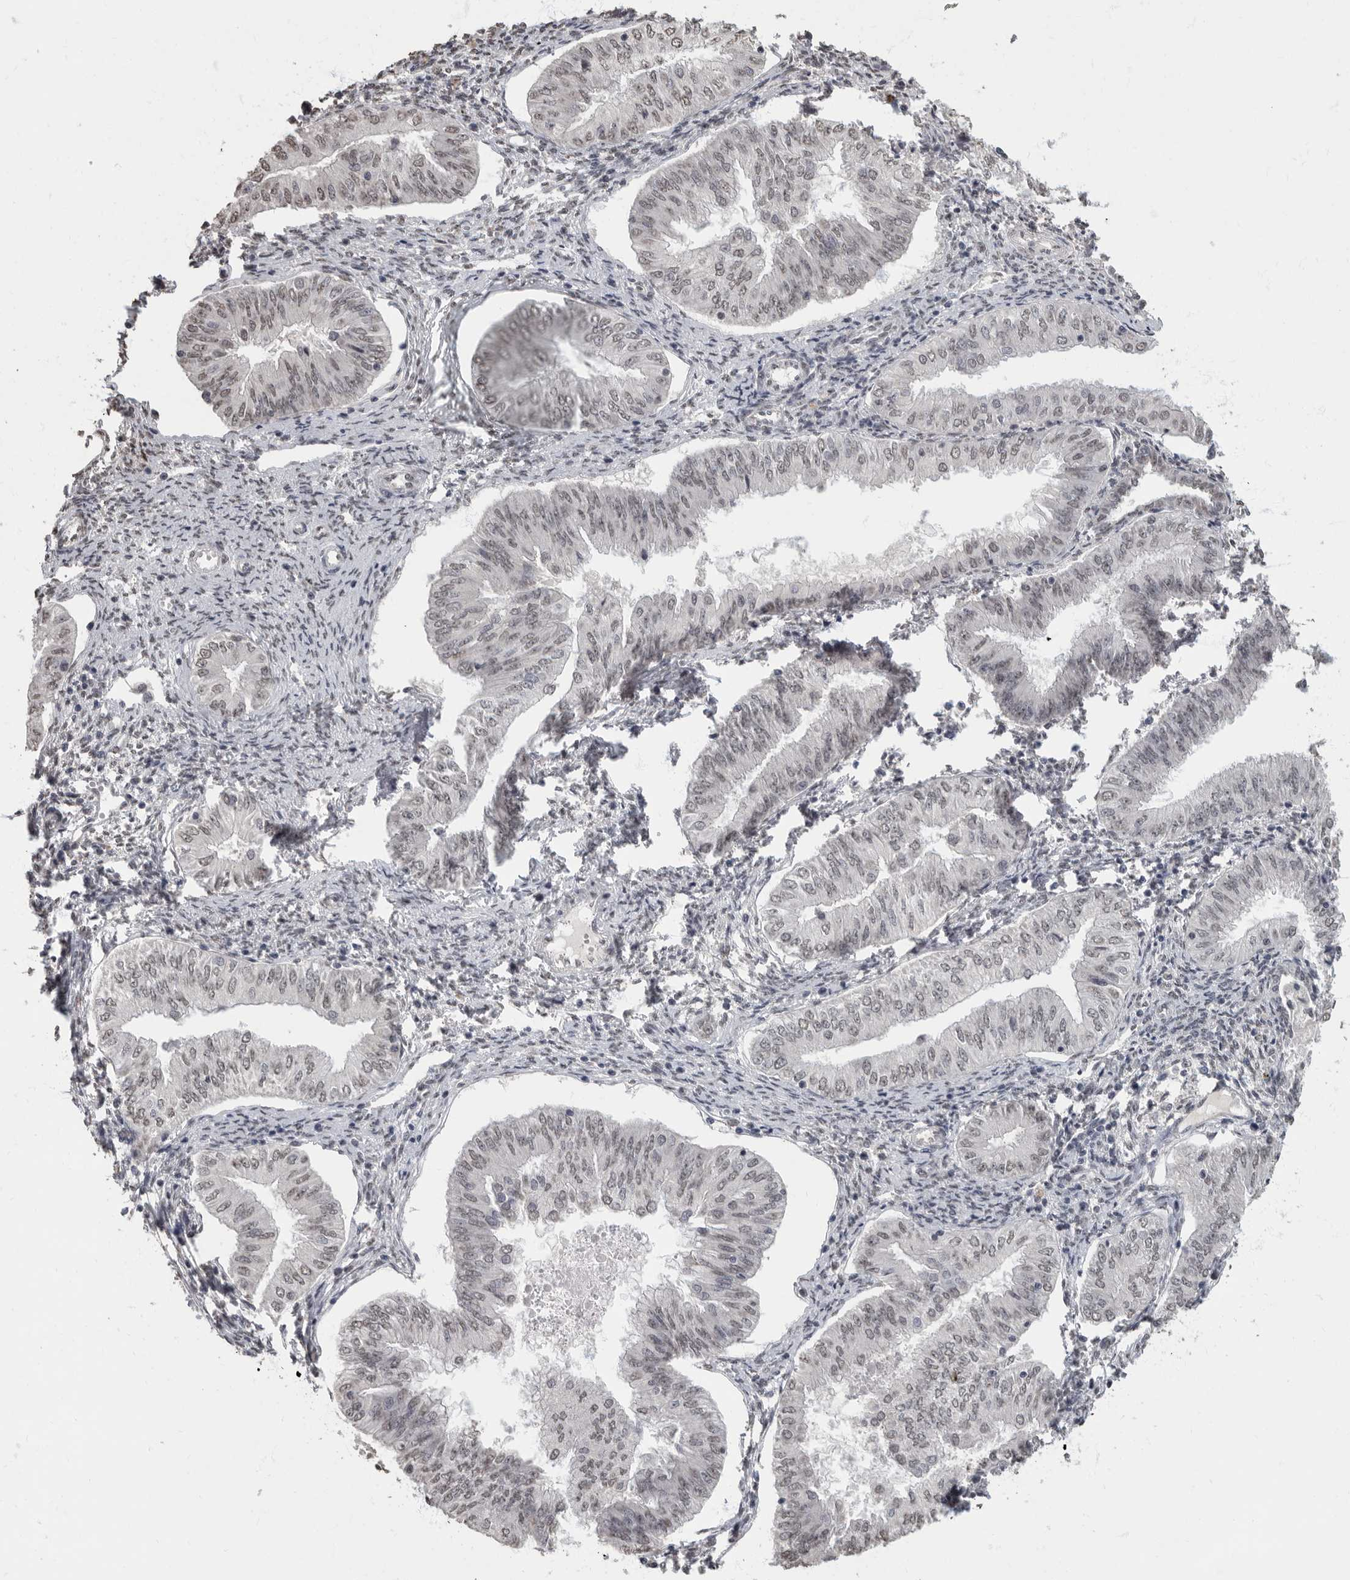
{"staining": {"intensity": "weak", "quantity": ">75%", "location": "nuclear"}, "tissue": "endometrial cancer", "cell_type": "Tumor cells", "image_type": "cancer", "snomed": [{"axis": "morphology", "description": "Normal tissue, NOS"}, {"axis": "morphology", "description": "Adenocarcinoma, NOS"}, {"axis": "topography", "description": "Endometrium"}], "caption": "Adenocarcinoma (endometrial) was stained to show a protein in brown. There is low levels of weak nuclear positivity in approximately >75% of tumor cells. (Brightfield microscopy of DAB IHC at high magnification).", "gene": "NBL1", "patient": {"sex": "female", "age": 53}}